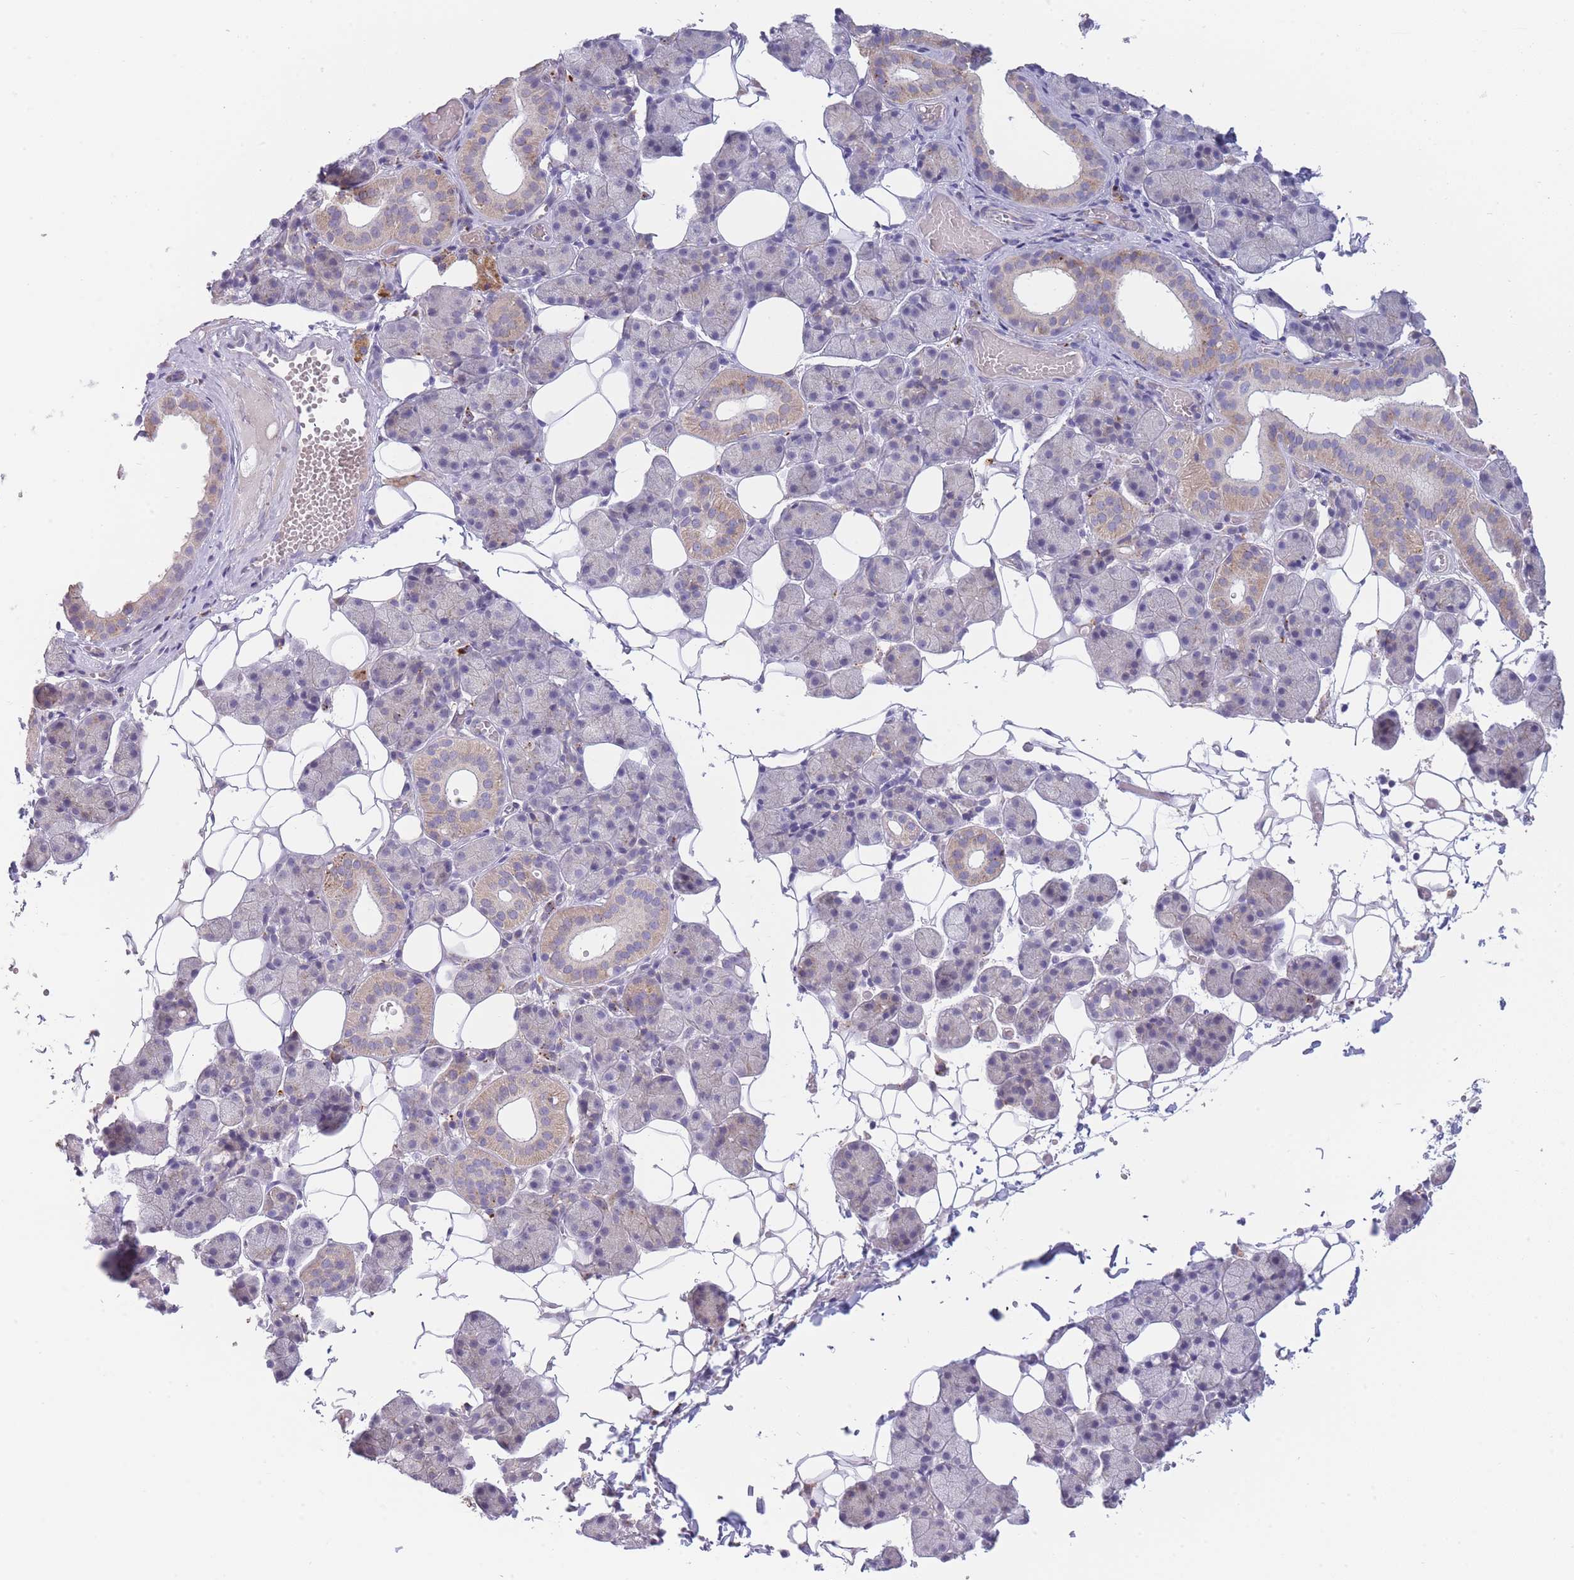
{"staining": {"intensity": "weak", "quantity": "<25%", "location": "cytoplasmic/membranous"}, "tissue": "salivary gland", "cell_type": "Glandular cells", "image_type": "normal", "snomed": [{"axis": "morphology", "description": "Normal tissue, NOS"}, {"axis": "topography", "description": "Salivary gland"}], "caption": "A high-resolution image shows IHC staining of normal salivary gland, which reveals no significant staining in glandular cells. Nuclei are stained in blue.", "gene": "TRIM61", "patient": {"sex": "female", "age": 33}}